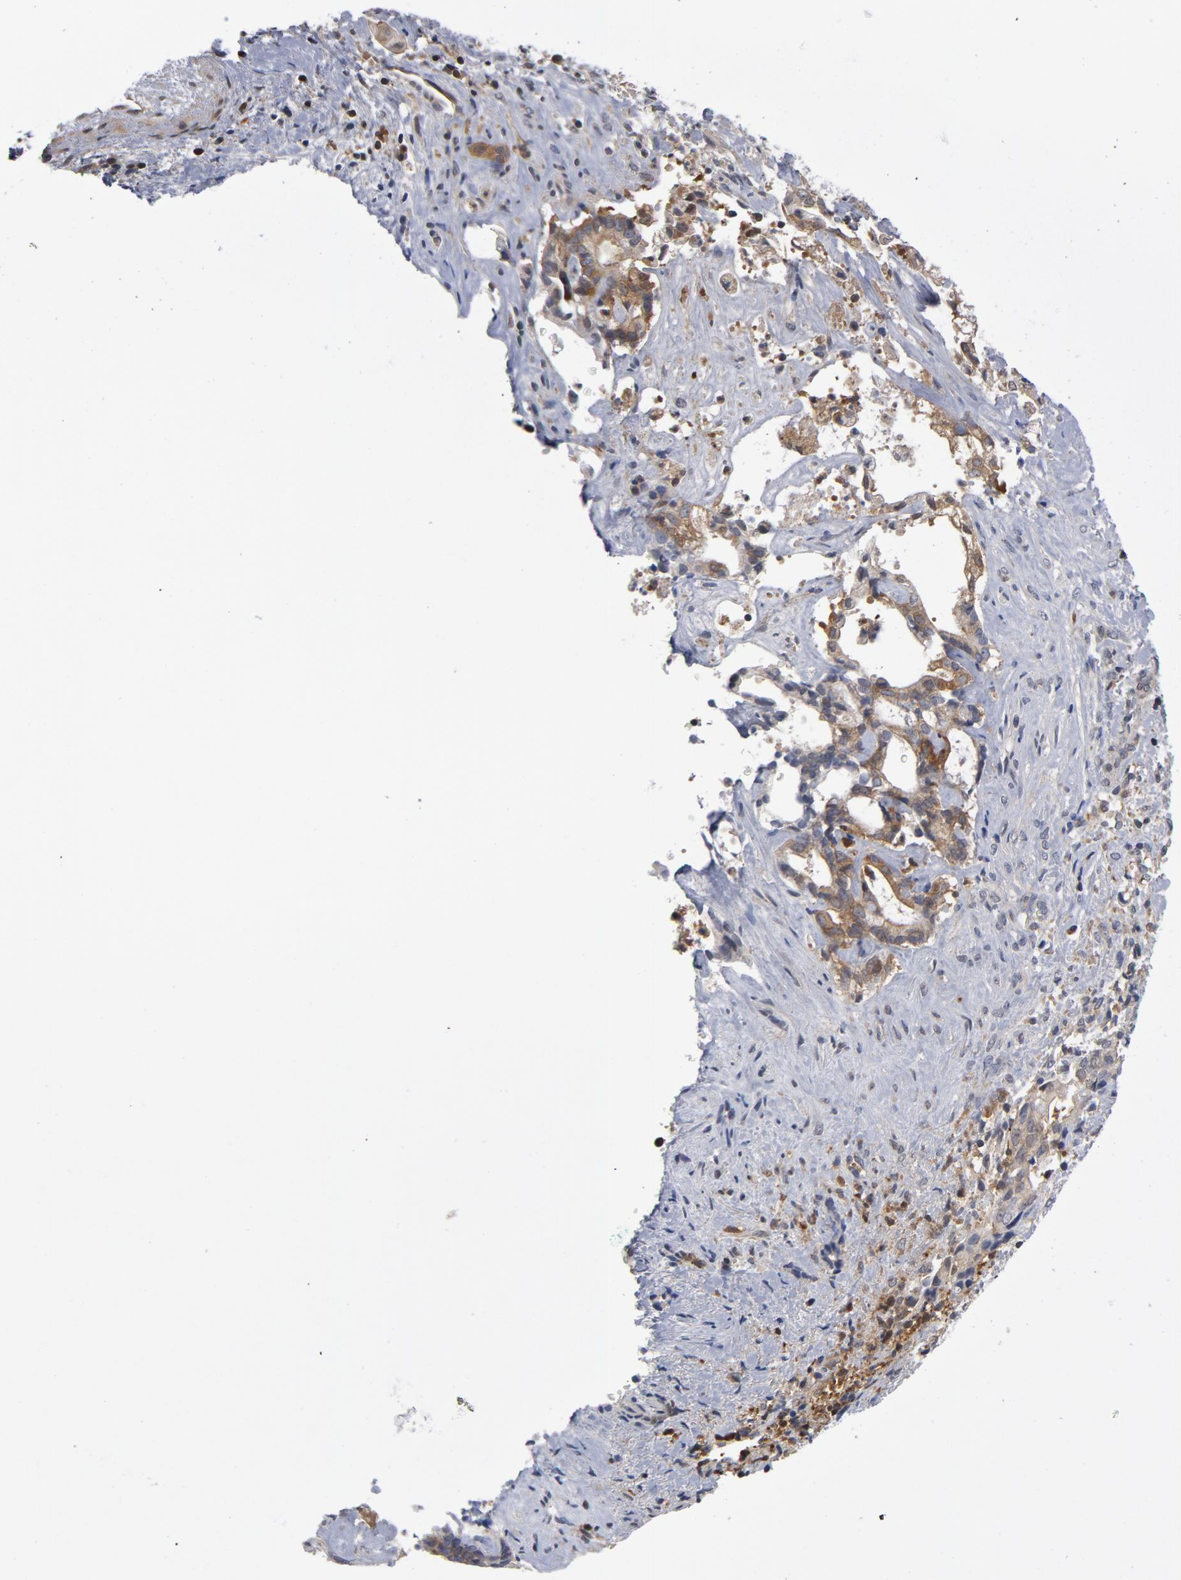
{"staining": {"intensity": "weak", "quantity": ">75%", "location": "cytoplasmic/membranous"}, "tissue": "liver cancer", "cell_type": "Tumor cells", "image_type": "cancer", "snomed": [{"axis": "morphology", "description": "Cholangiocarcinoma"}, {"axis": "topography", "description": "Liver"}], "caption": "Cholangiocarcinoma (liver) stained with a protein marker demonstrates weak staining in tumor cells.", "gene": "TRADD", "patient": {"sex": "male", "age": 57}}